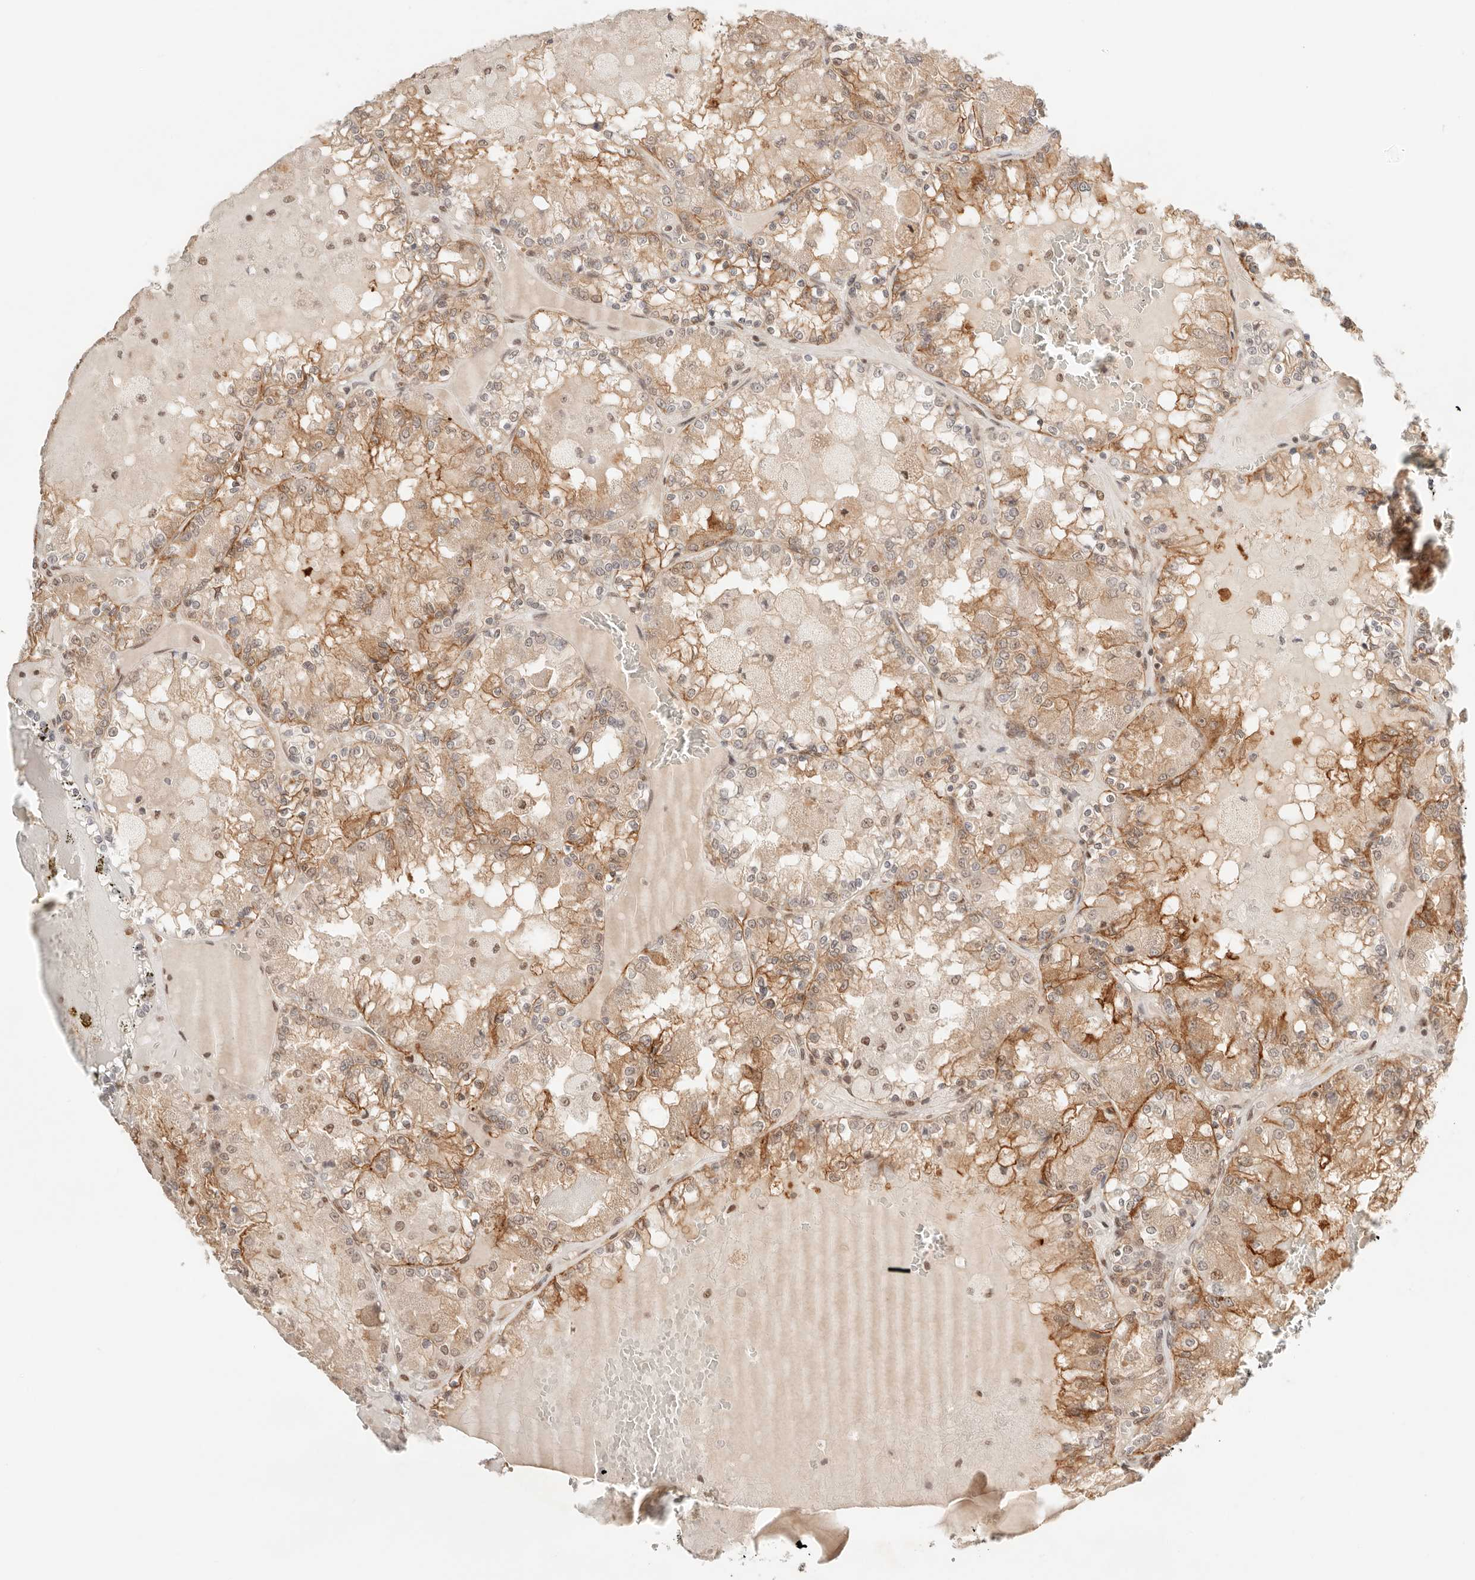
{"staining": {"intensity": "moderate", "quantity": "25%-75%", "location": "cytoplasmic/membranous"}, "tissue": "renal cancer", "cell_type": "Tumor cells", "image_type": "cancer", "snomed": [{"axis": "morphology", "description": "Adenocarcinoma, NOS"}, {"axis": "topography", "description": "Kidney"}], "caption": "Immunohistochemistry (IHC) image of neoplastic tissue: adenocarcinoma (renal) stained using immunohistochemistry (IHC) displays medium levels of moderate protein expression localized specifically in the cytoplasmic/membranous of tumor cells, appearing as a cytoplasmic/membranous brown color.", "gene": "GTF2E2", "patient": {"sex": "female", "age": 56}}